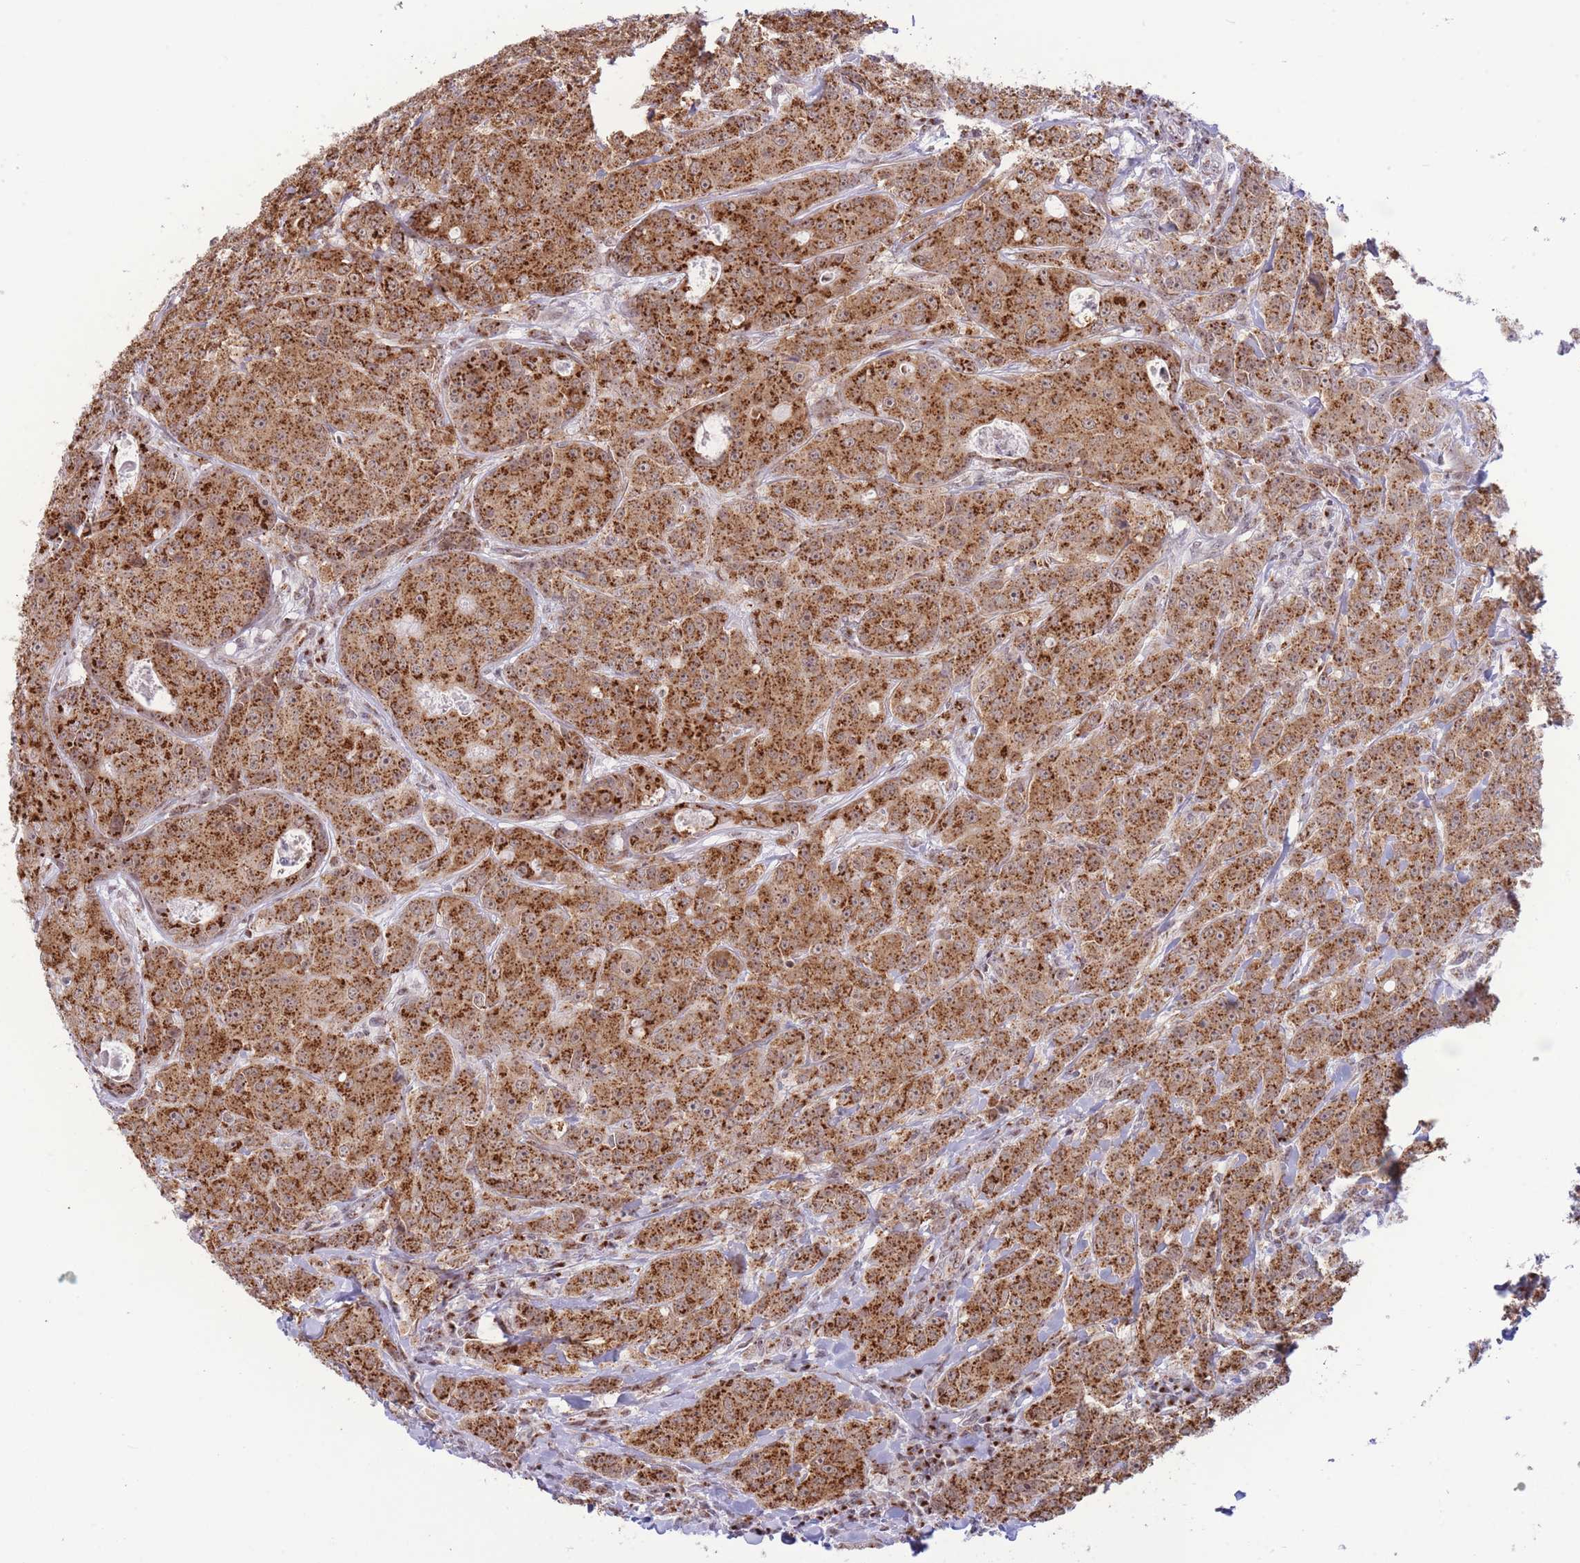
{"staining": {"intensity": "strong", "quantity": ">75%", "location": "cytoplasmic/membranous"}, "tissue": "breast cancer", "cell_type": "Tumor cells", "image_type": "cancer", "snomed": [{"axis": "morphology", "description": "Duct carcinoma"}, {"axis": "topography", "description": "Breast"}], "caption": "Tumor cells show high levels of strong cytoplasmic/membranous expression in approximately >75% of cells in breast invasive ductal carcinoma.", "gene": "INO80C", "patient": {"sex": "female", "age": 43}}